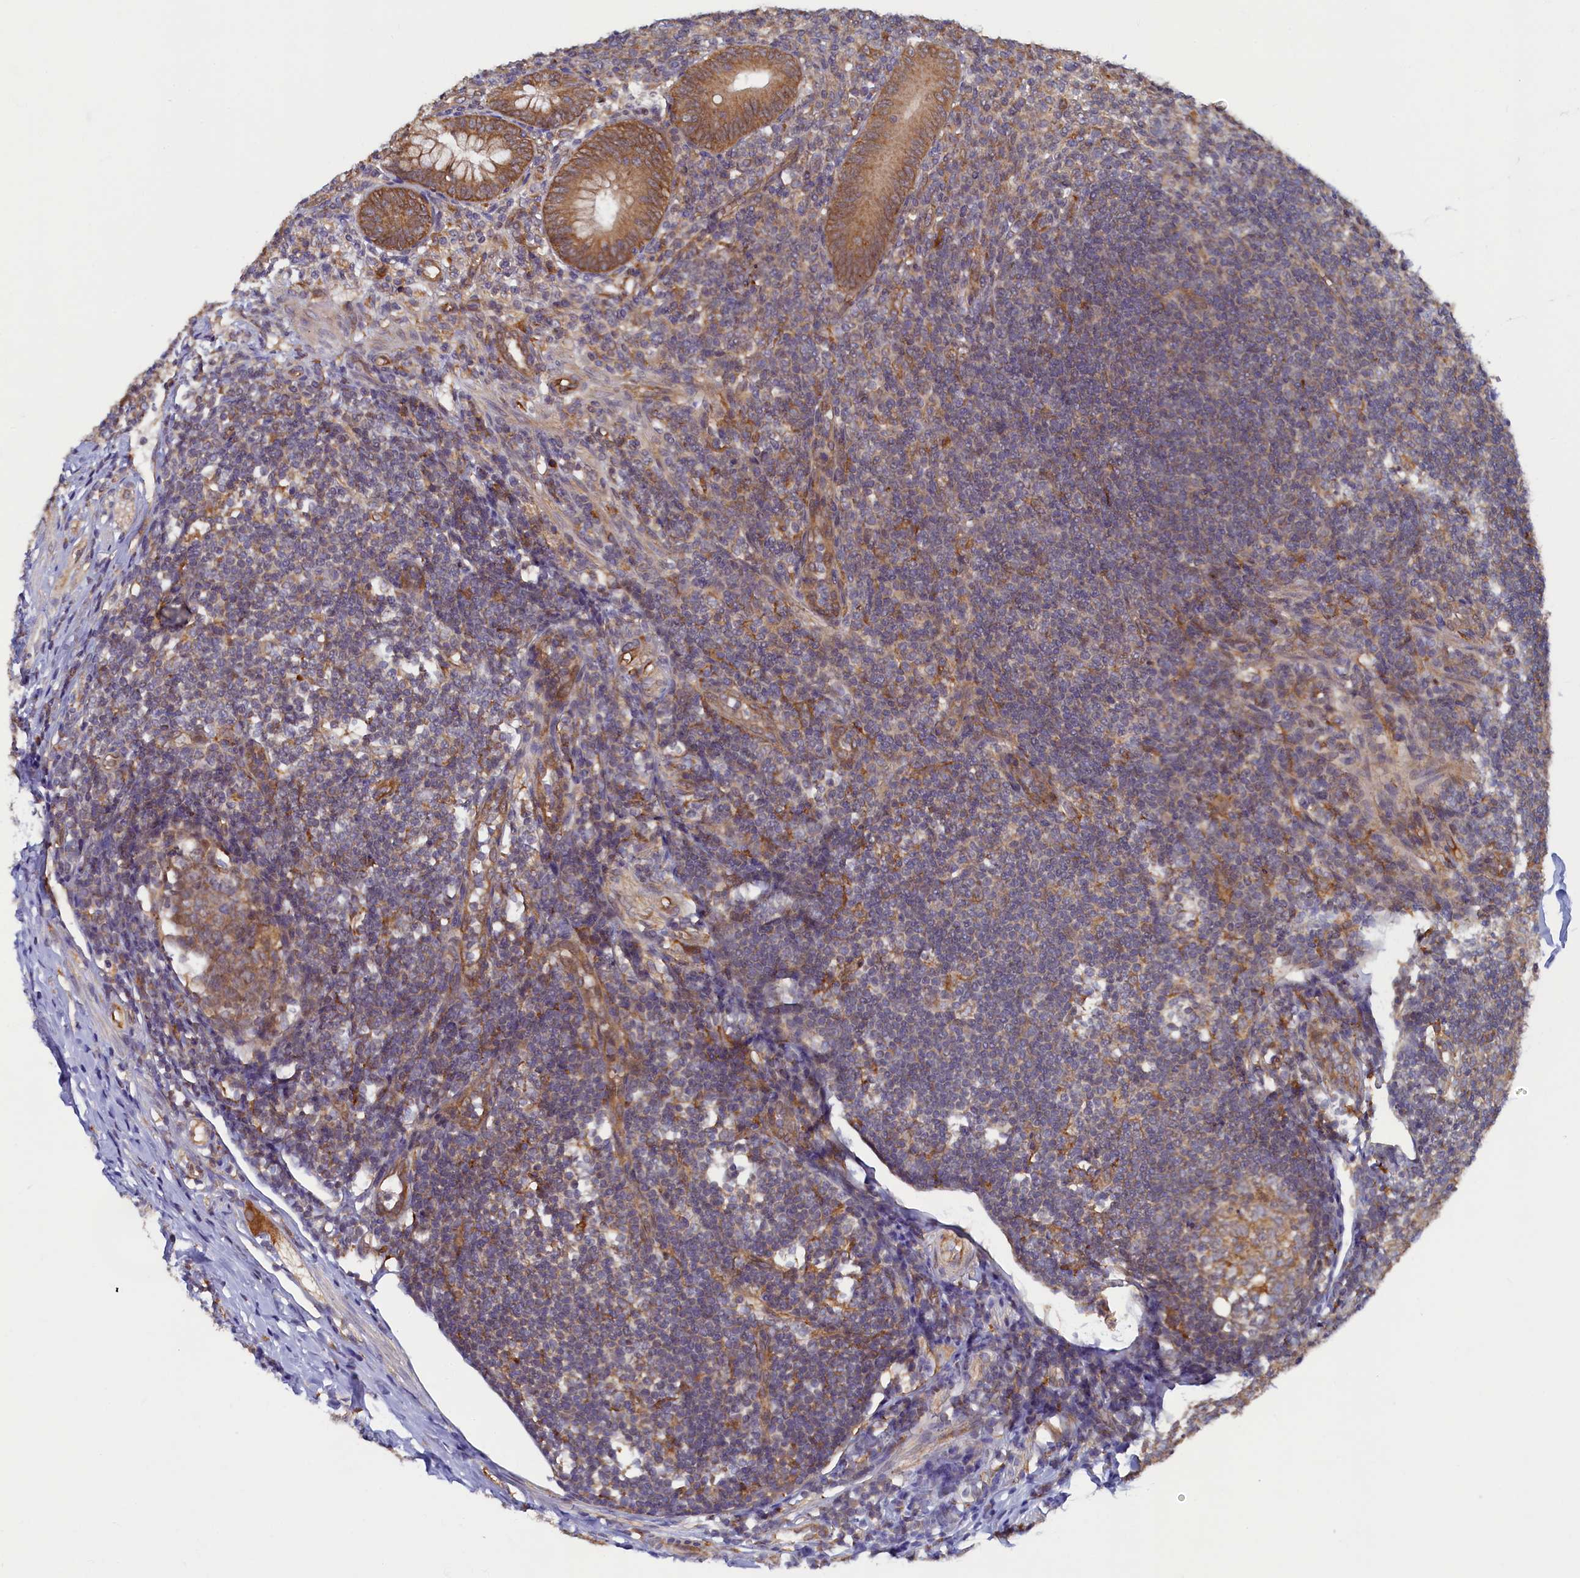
{"staining": {"intensity": "moderate", "quantity": ">75%", "location": "cytoplasmic/membranous"}, "tissue": "appendix", "cell_type": "Glandular cells", "image_type": "normal", "snomed": [{"axis": "morphology", "description": "Normal tissue, NOS"}, {"axis": "topography", "description": "Appendix"}], "caption": "Approximately >75% of glandular cells in unremarkable appendix demonstrate moderate cytoplasmic/membranous protein expression as visualized by brown immunohistochemical staining.", "gene": "STX12", "patient": {"sex": "male", "age": 14}}